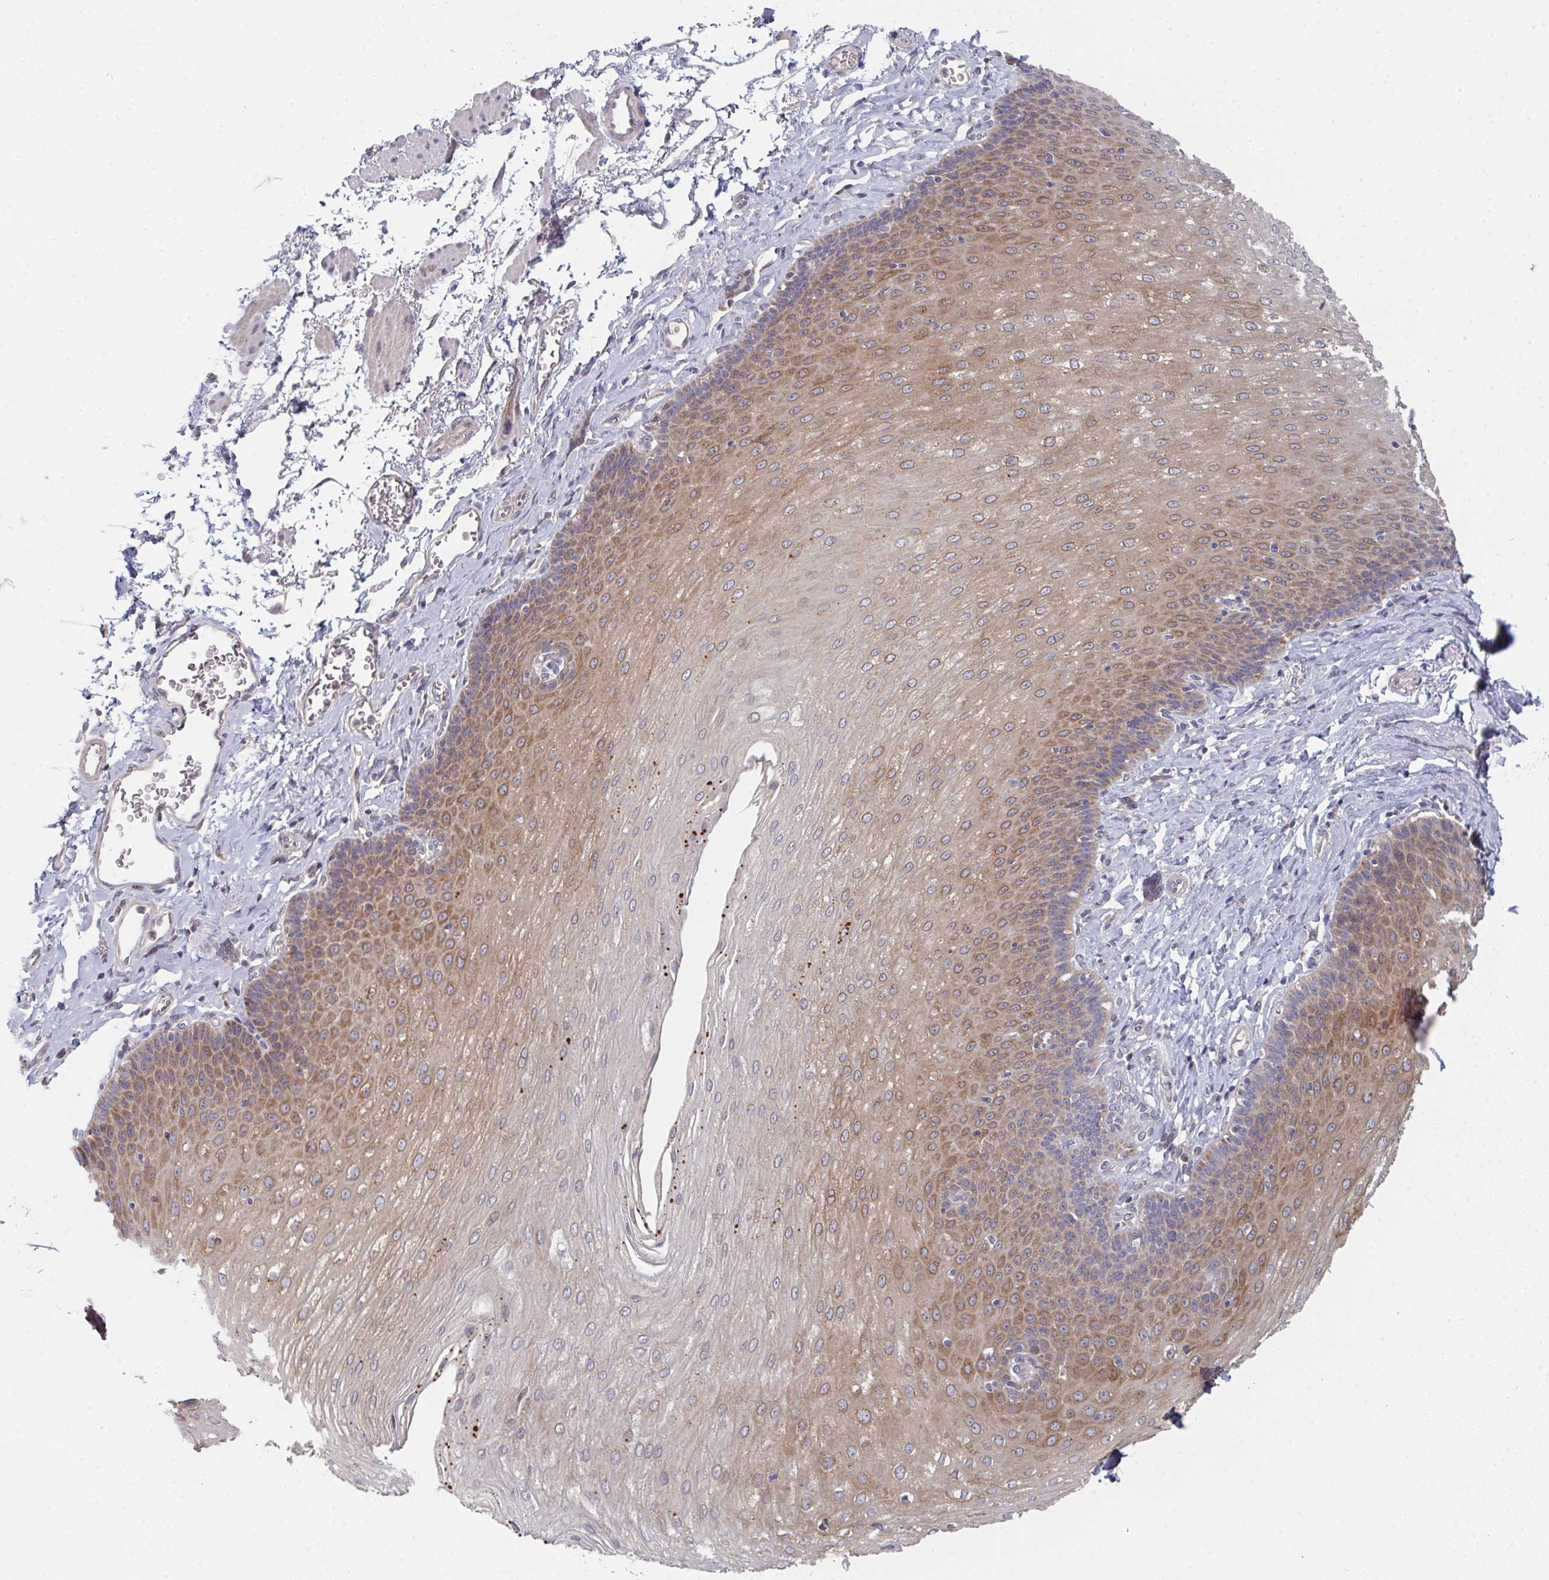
{"staining": {"intensity": "moderate", "quantity": ">75%", "location": "cytoplasmic/membranous"}, "tissue": "esophagus", "cell_type": "Squamous epithelial cells", "image_type": "normal", "snomed": [{"axis": "morphology", "description": "Normal tissue, NOS"}, {"axis": "topography", "description": "Esophagus"}], "caption": "High-power microscopy captured an immunohistochemistry (IHC) histopathology image of normal esophagus, revealing moderate cytoplasmic/membranous positivity in approximately >75% of squamous epithelial cells.", "gene": "ELOVL1", "patient": {"sex": "female", "age": 81}}